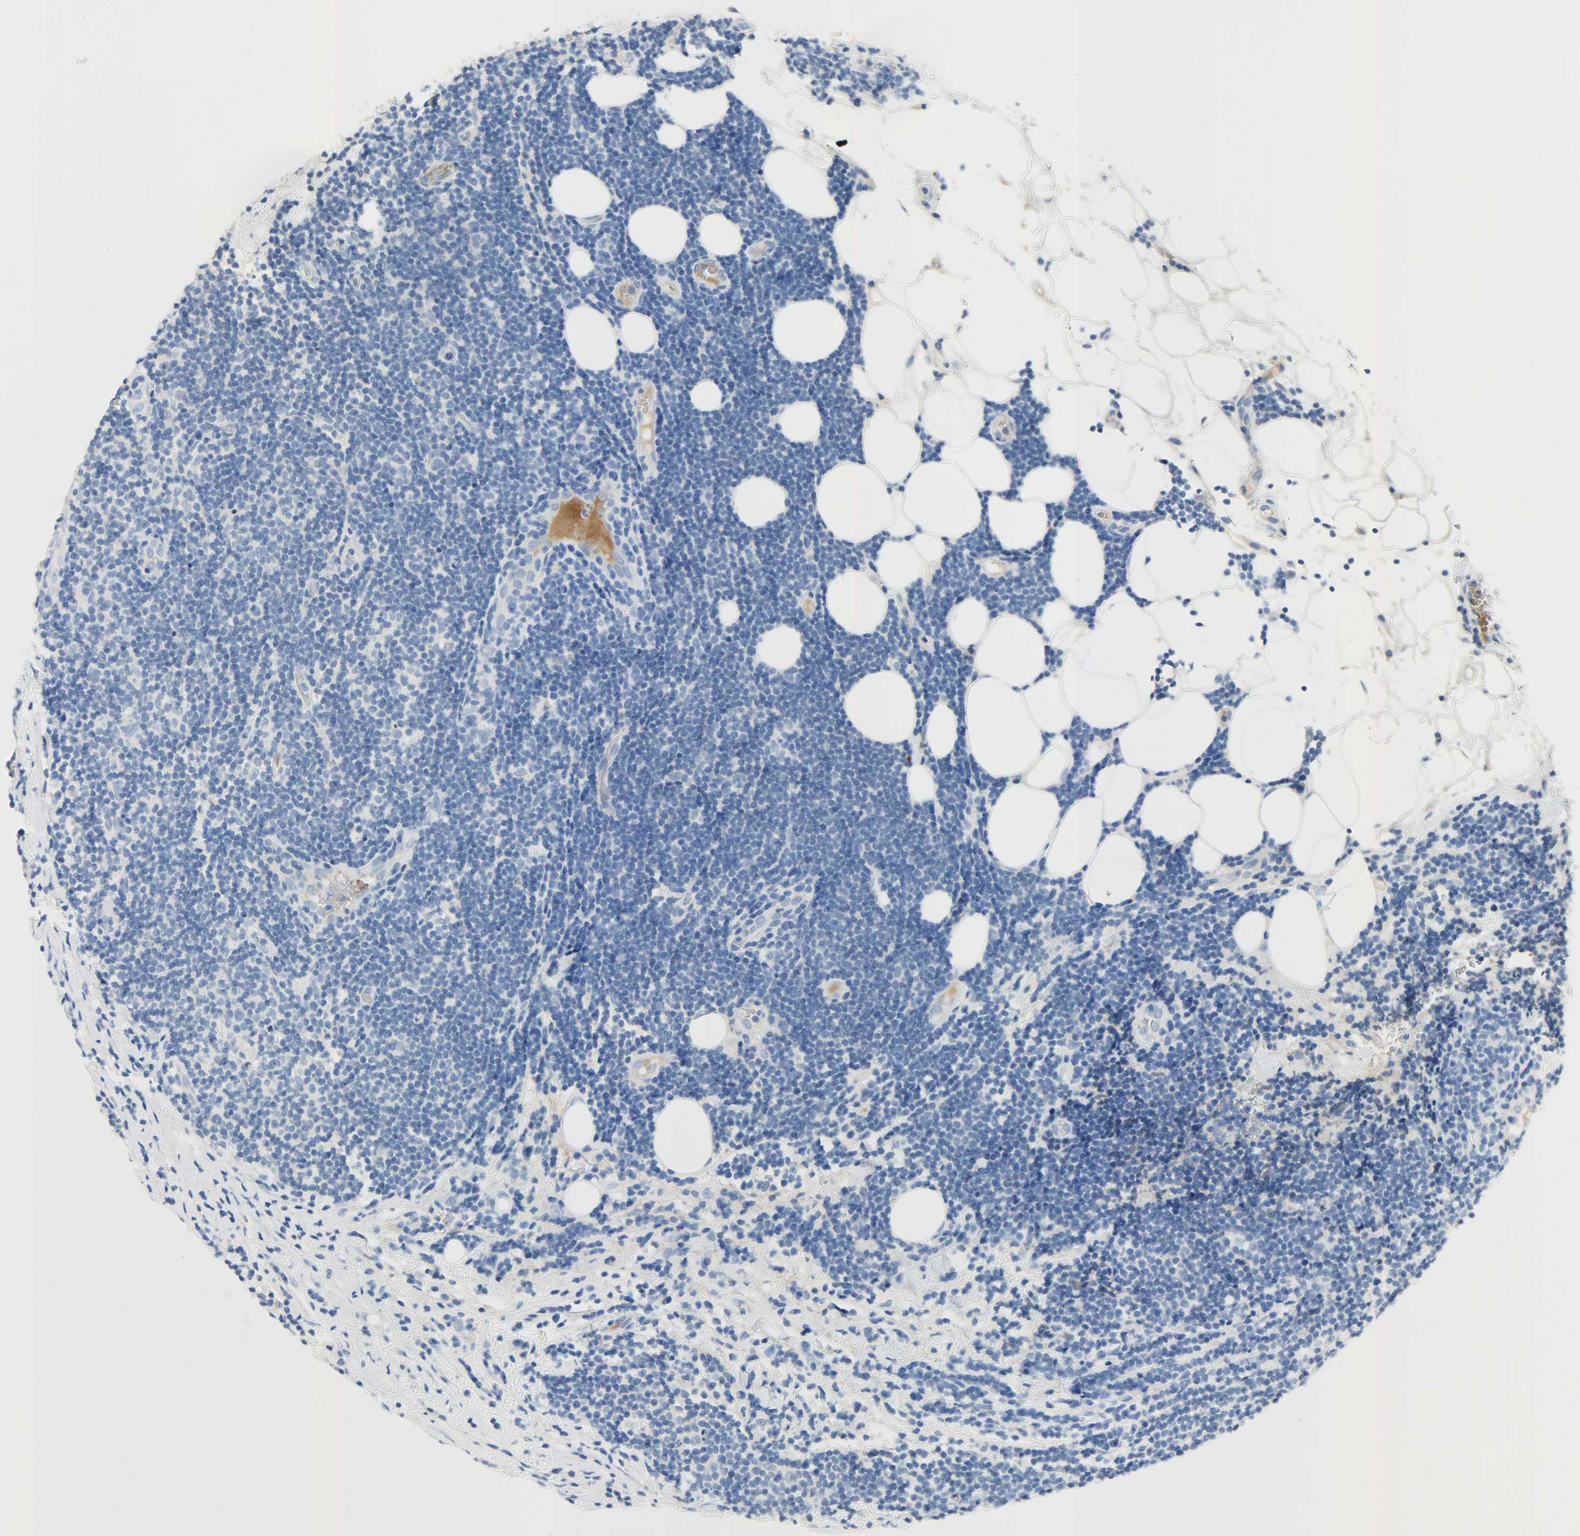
{"staining": {"intensity": "negative", "quantity": "none", "location": "none"}, "tissue": "lymphoma", "cell_type": "Tumor cells", "image_type": "cancer", "snomed": [{"axis": "morphology", "description": "Malignant lymphoma, non-Hodgkin's type, Low grade"}, {"axis": "topography", "description": "Lymph node"}], "caption": "Immunohistochemical staining of human malignant lymphoma, non-Hodgkin's type (low-grade) shows no significant staining in tumor cells.", "gene": "CRP", "patient": {"sex": "male", "age": 83}}